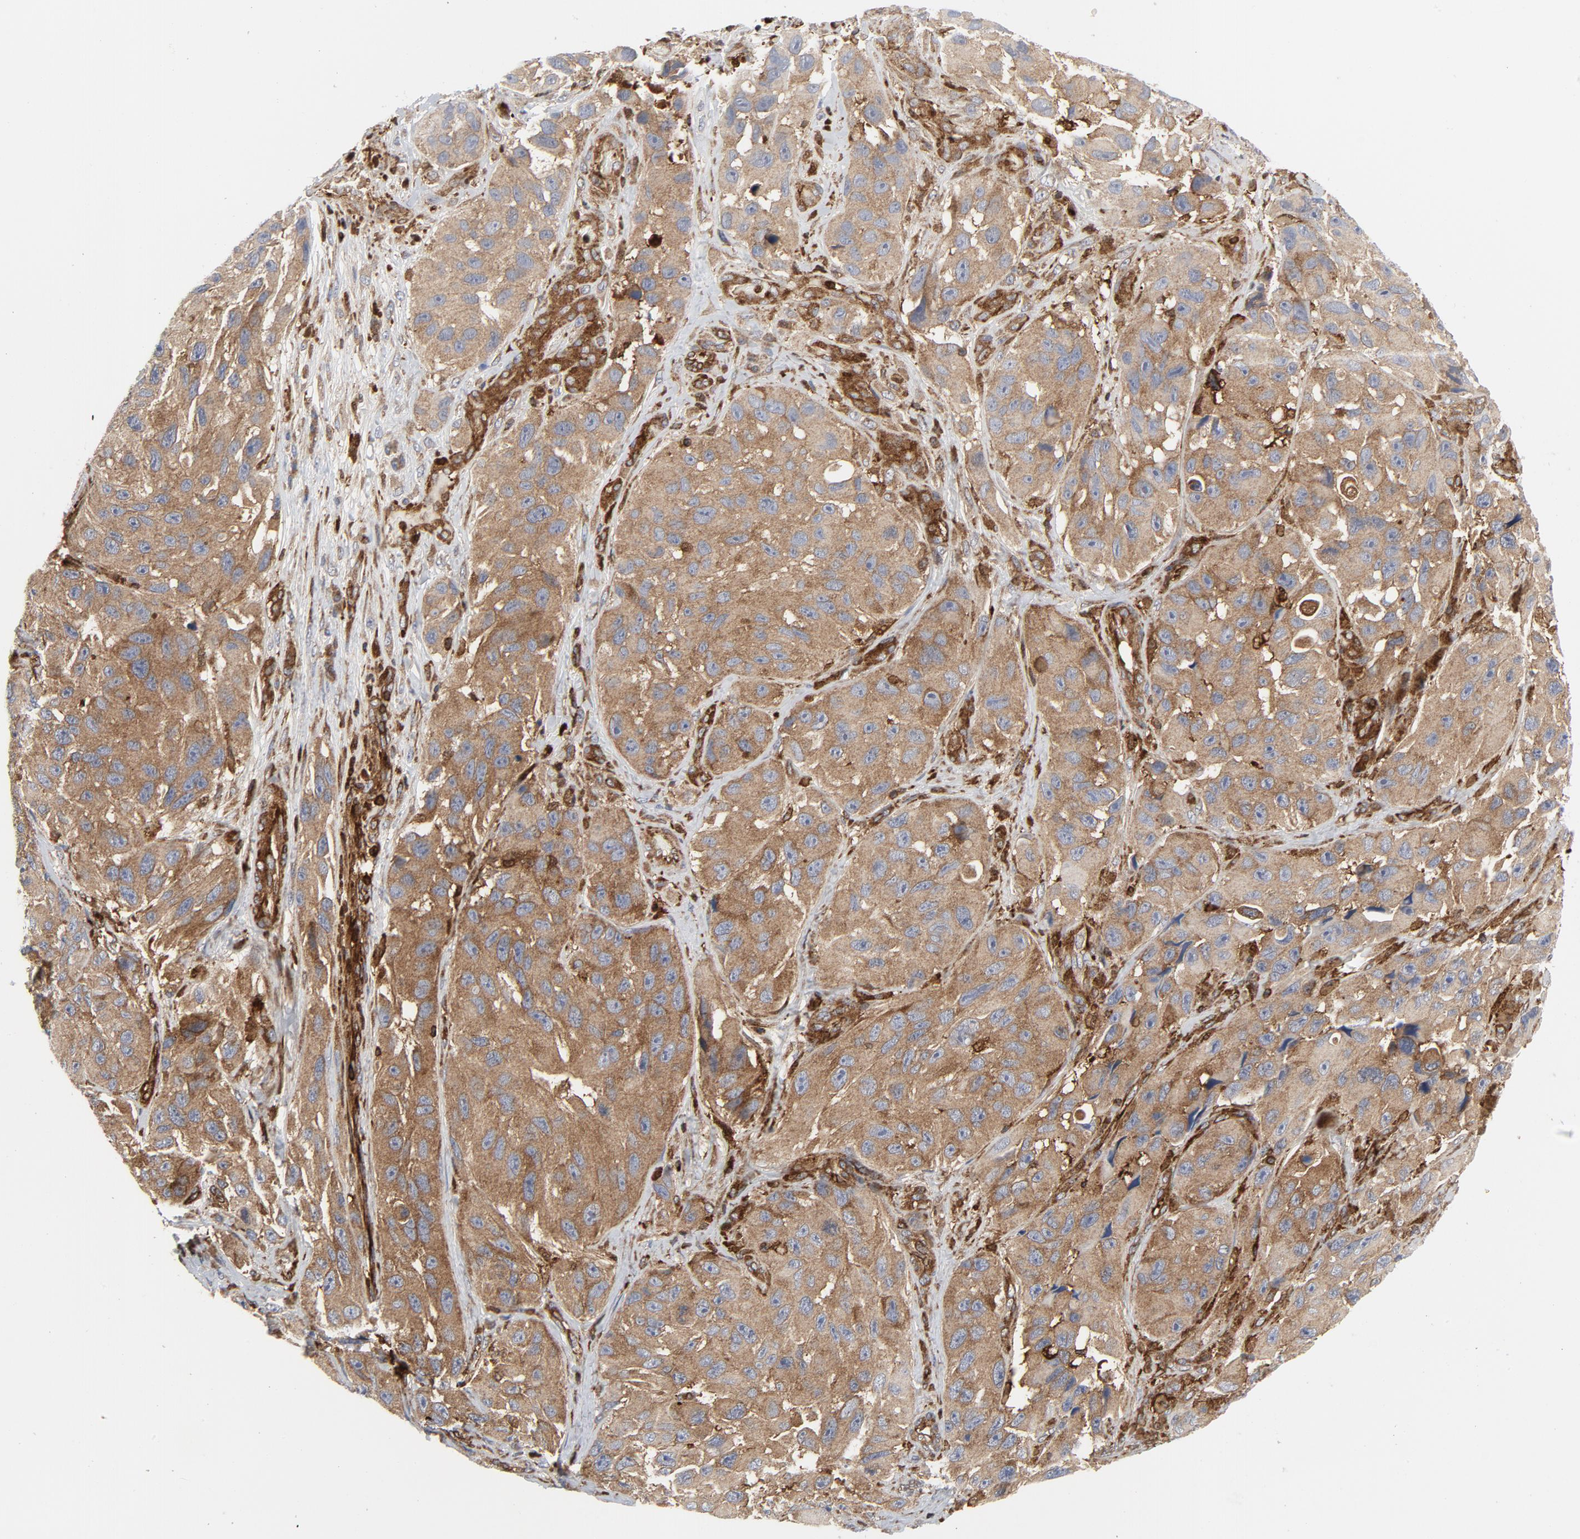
{"staining": {"intensity": "moderate", "quantity": ">75%", "location": "cytoplasmic/membranous"}, "tissue": "melanoma", "cell_type": "Tumor cells", "image_type": "cancer", "snomed": [{"axis": "morphology", "description": "Malignant melanoma, NOS"}, {"axis": "topography", "description": "Skin"}], "caption": "Tumor cells demonstrate medium levels of moderate cytoplasmic/membranous expression in approximately >75% of cells in malignant melanoma.", "gene": "YES1", "patient": {"sex": "female", "age": 73}}